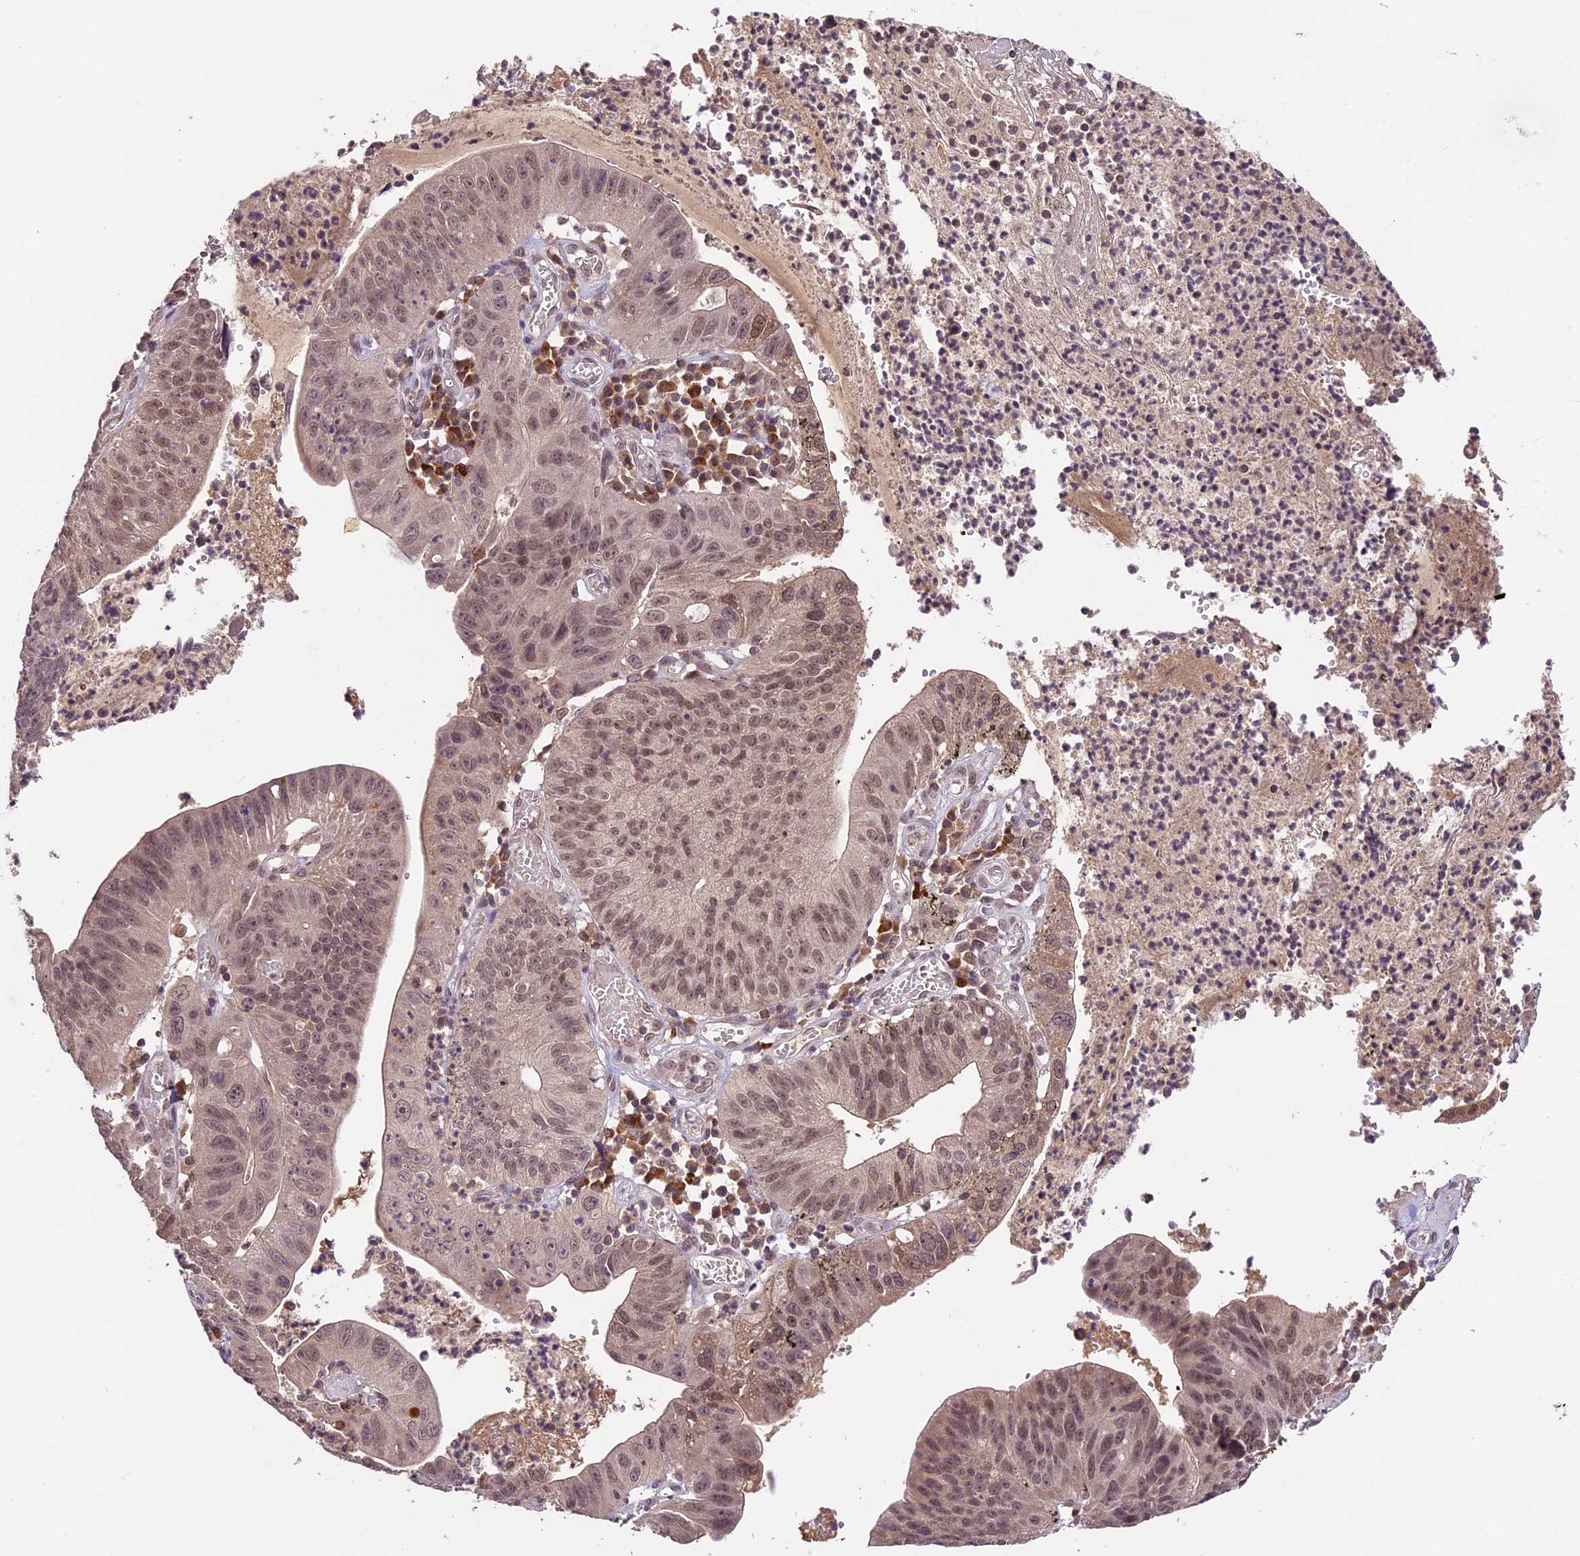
{"staining": {"intensity": "moderate", "quantity": ">75%", "location": "nuclear"}, "tissue": "stomach cancer", "cell_type": "Tumor cells", "image_type": "cancer", "snomed": [{"axis": "morphology", "description": "Adenocarcinoma, NOS"}, {"axis": "topography", "description": "Stomach"}], "caption": "Immunohistochemical staining of stomach cancer (adenocarcinoma) exhibits medium levels of moderate nuclear positivity in approximately >75% of tumor cells. The staining was performed using DAB (3,3'-diaminobenzidine) to visualize the protein expression in brown, while the nuclei were stained in blue with hematoxylin (Magnification: 20x).", "gene": "ATP10A", "patient": {"sex": "male", "age": 59}}